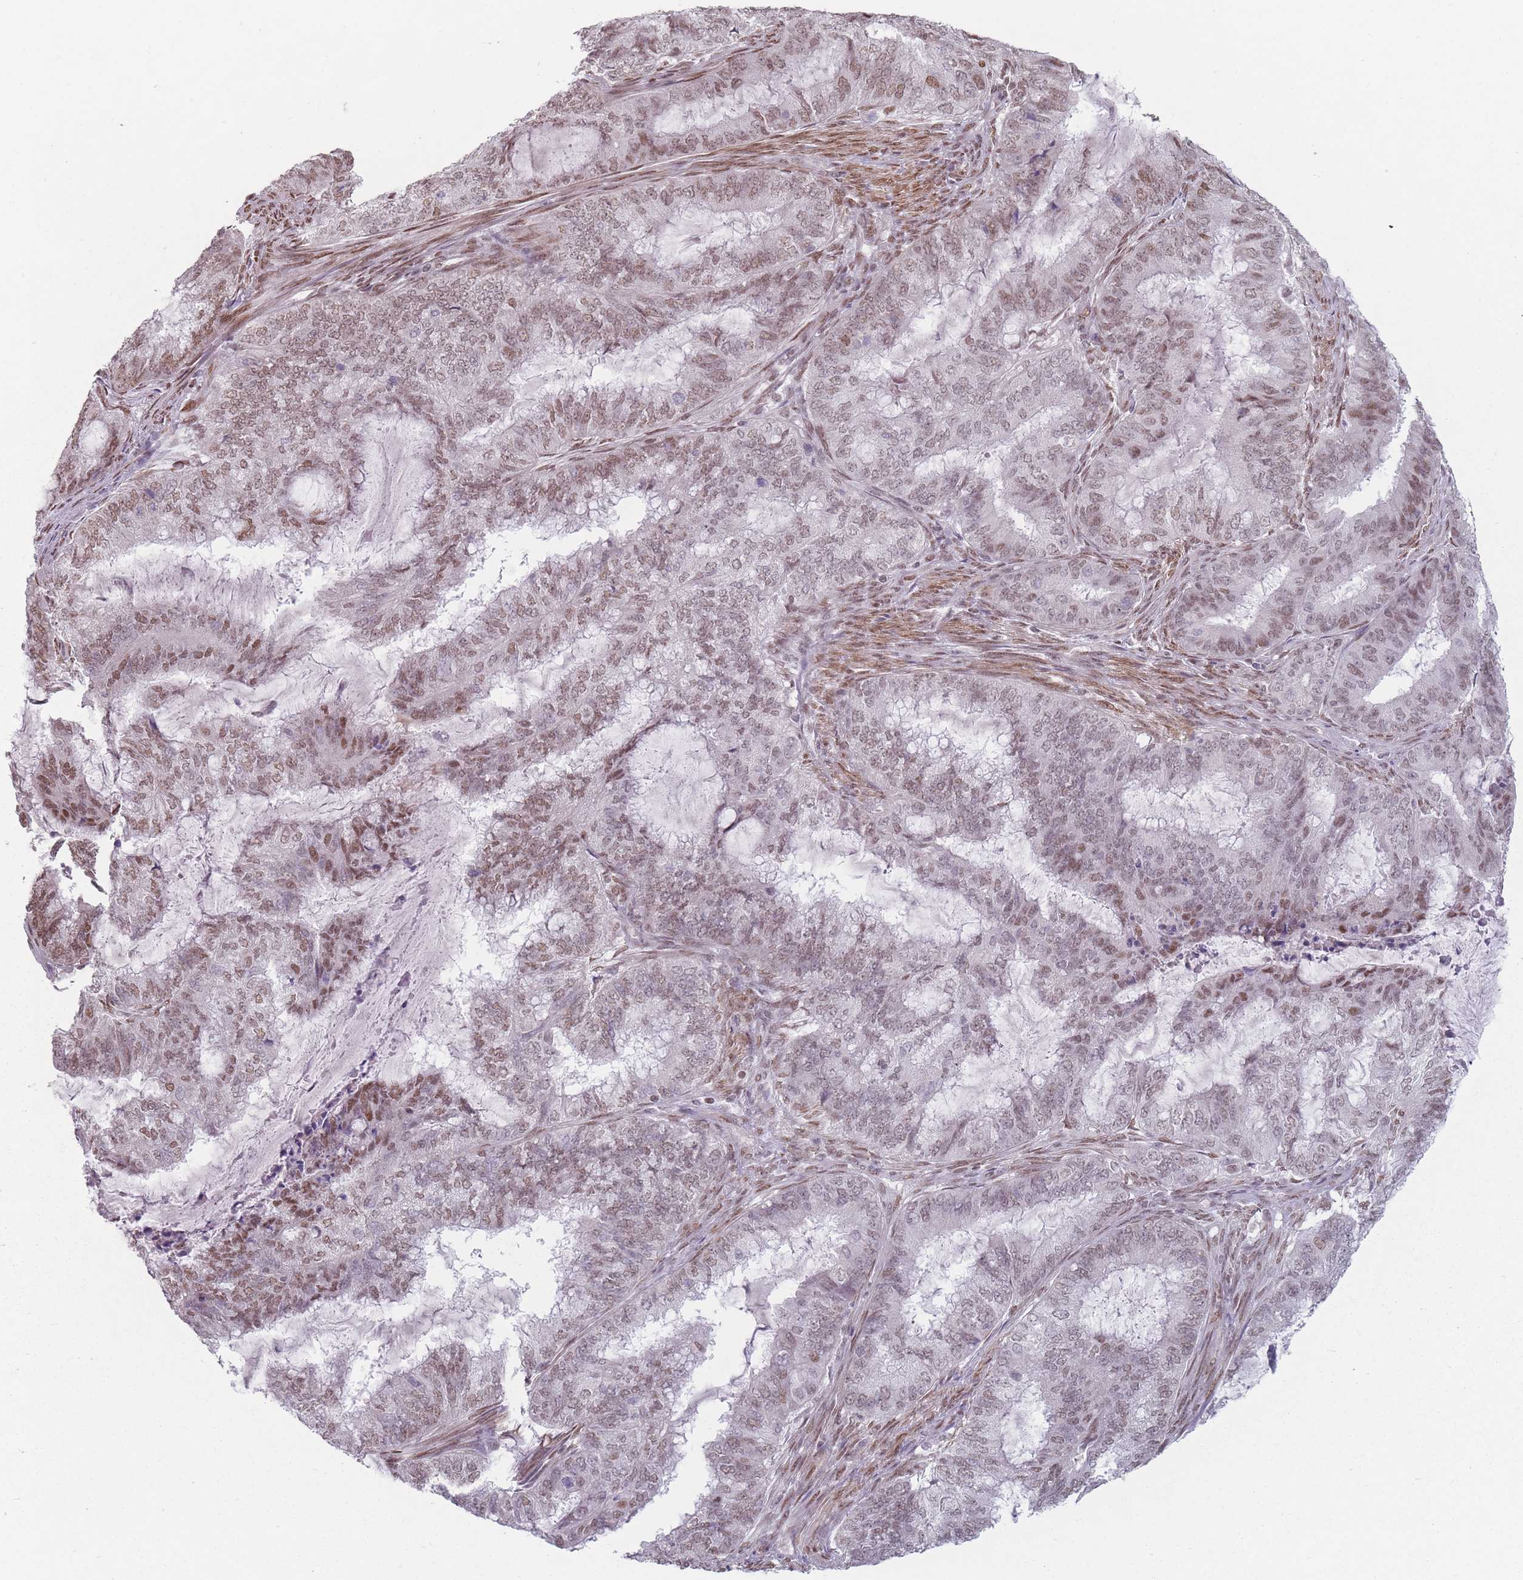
{"staining": {"intensity": "moderate", "quantity": ">75%", "location": "nuclear"}, "tissue": "endometrial cancer", "cell_type": "Tumor cells", "image_type": "cancer", "snomed": [{"axis": "morphology", "description": "Adenocarcinoma, NOS"}, {"axis": "topography", "description": "Endometrium"}], "caption": "This histopathology image reveals IHC staining of endometrial cancer, with medium moderate nuclear positivity in about >75% of tumor cells.", "gene": "SH3BGRL2", "patient": {"sex": "female", "age": 51}}